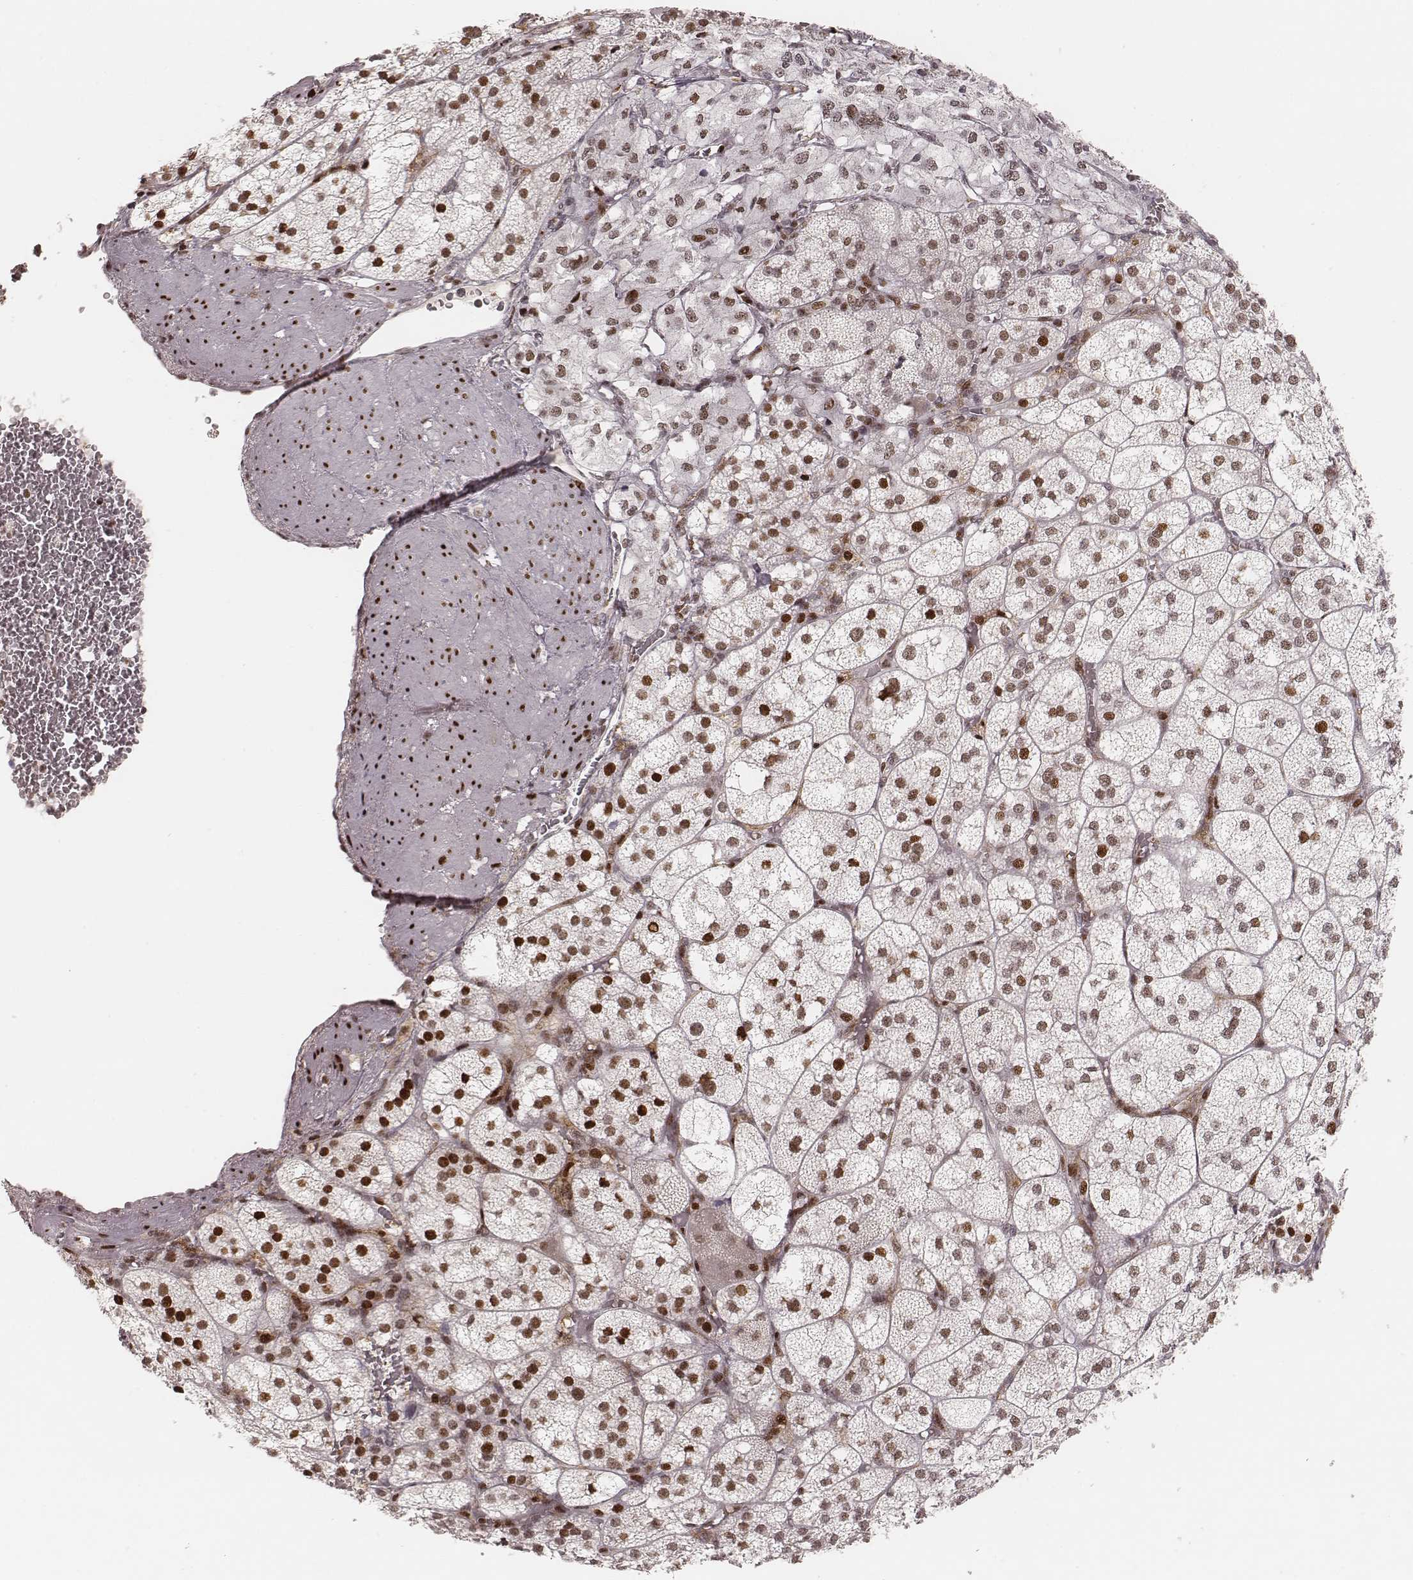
{"staining": {"intensity": "strong", "quantity": ">75%", "location": "nuclear"}, "tissue": "adrenal gland", "cell_type": "Glandular cells", "image_type": "normal", "snomed": [{"axis": "morphology", "description": "Normal tissue, NOS"}, {"axis": "topography", "description": "Adrenal gland"}], "caption": "A photomicrograph of human adrenal gland stained for a protein shows strong nuclear brown staining in glandular cells. (Stains: DAB (3,3'-diaminobenzidine) in brown, nuclei in blue, Microscopy: brightfield microscopy at high magnification).", "gene": "HNRNPC", "patient": {"sex": "female", "age": 60}}